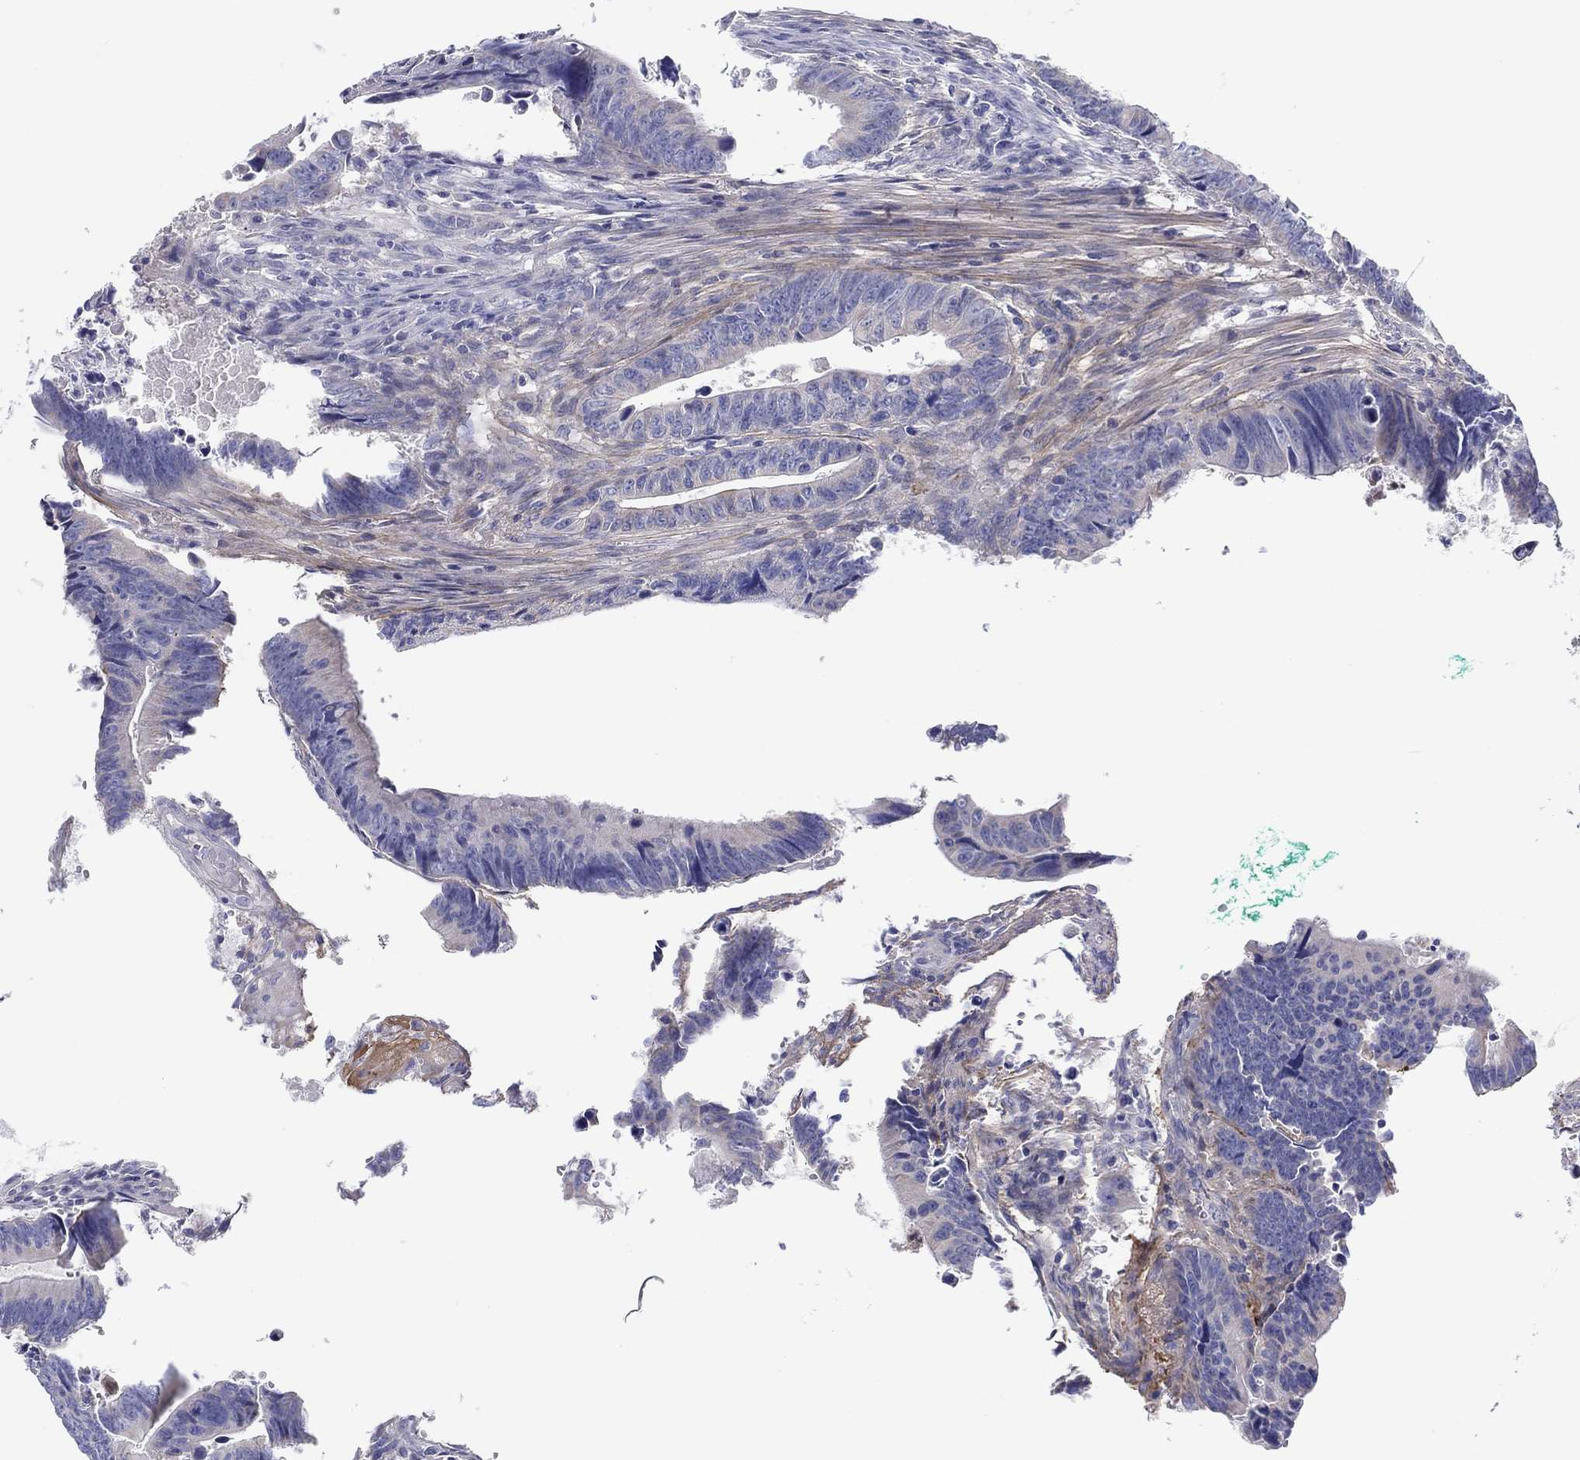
{"staining": {"intensity": "negative", "quantity": "none", "location": "none"}, "tissue": "colorectal cancer", "cell_type": "Tumor cells", "image_type": "cancer", "snomed": [{"axis": "morphology", "description": "Adenocarcinoma, NOS"}, {"axis": "topography", "description": "Colon"}], "caption": "Human adenocarcinoma (colorectal) stained for a protein using immunohistochemistry displays no staining in tumor cells.", "gene": "HAPLN4", "patient": {"sex": "female", "age": 87}}